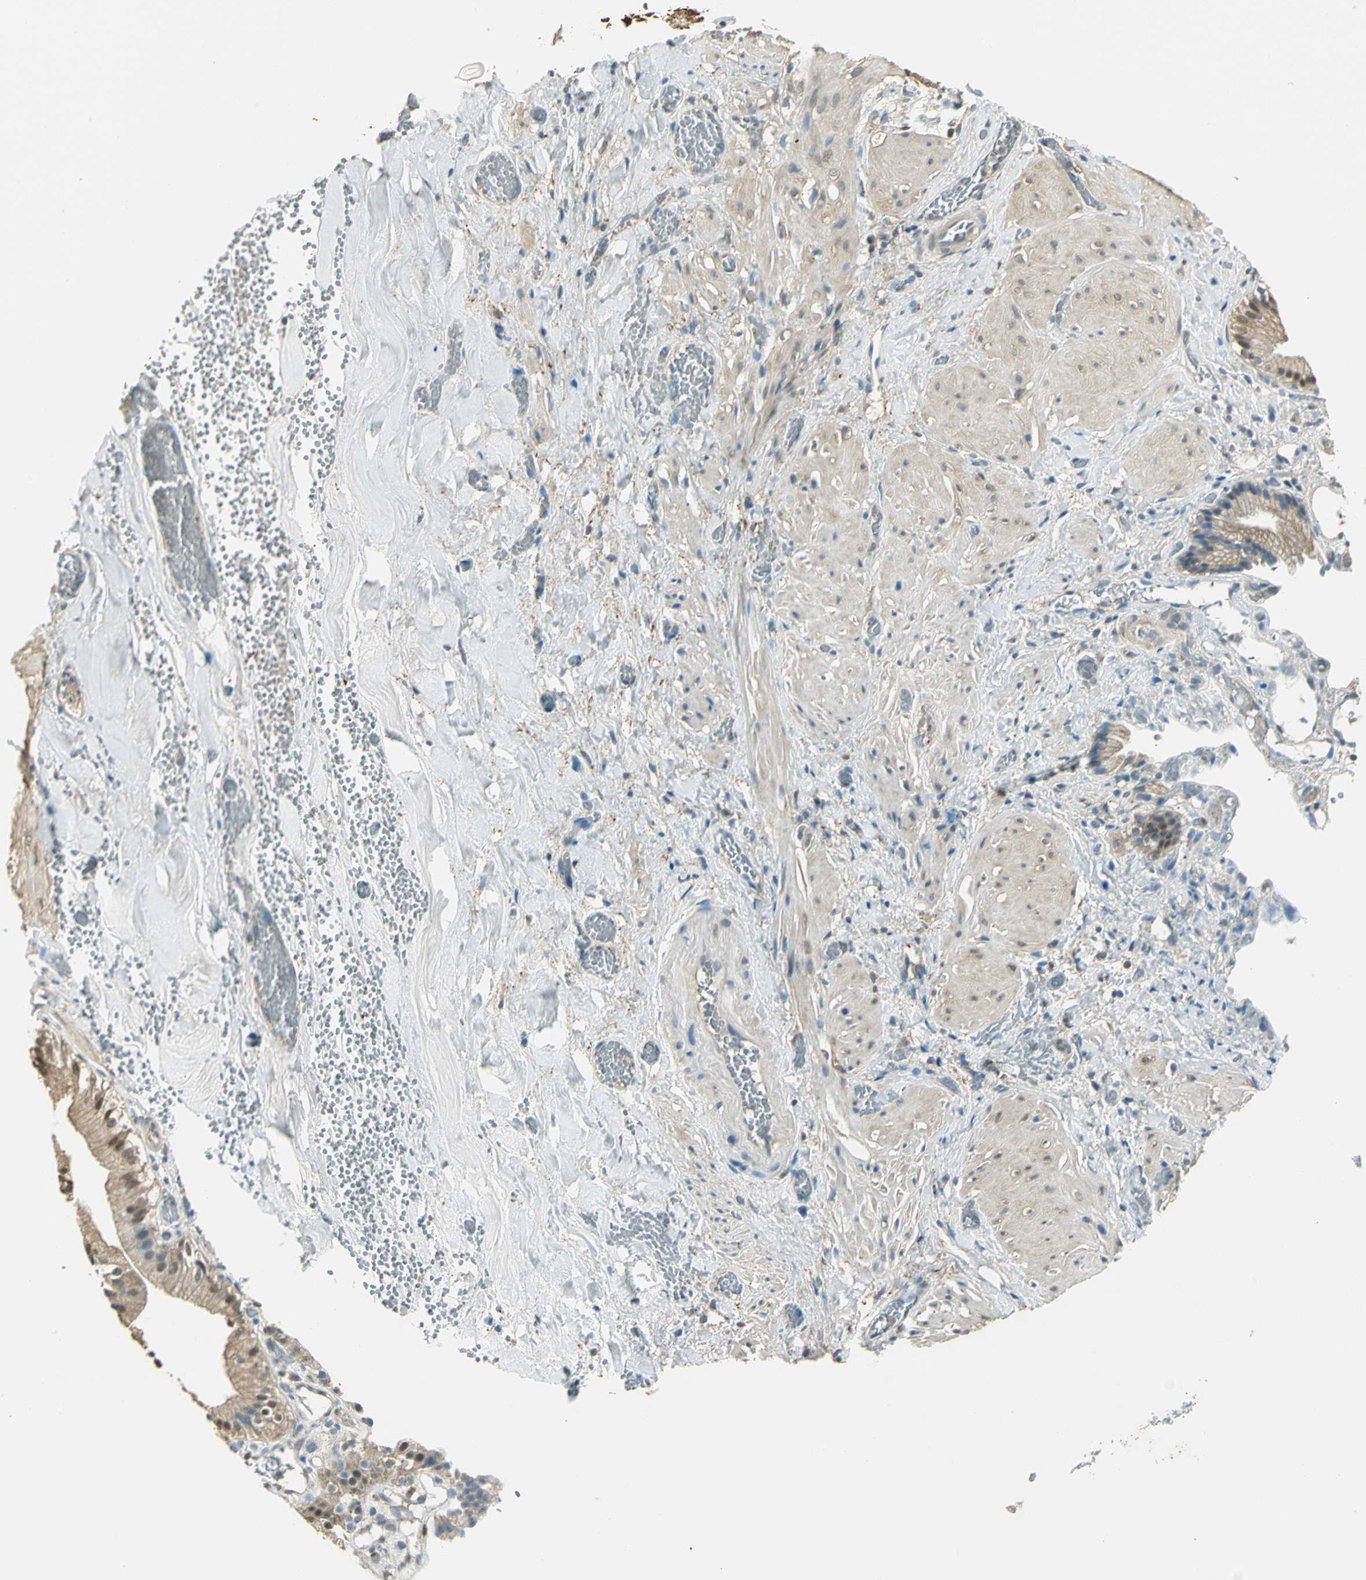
{"staining": {"intensity": "moderate", "quantity": ">75%", "location": "cytoplasmic/membranous,nuclear"}, "tissue": "gallbladder", "cell_type": "Glandular cells", "image_type": "normal", "snomed": [{"axis": "morphology", "description": "Normal tissue, NOS"}, {"axis": "topography", "description": "Gallbladder"}], "caption": "Moderate cytoplasmic/membranous,nuclear positivity is identified in approximately >75% of glandular cells in normal gallbladder. (DAB (3,3'-diaminobenzidine) = brown stain, brightfield microscopy at high magnification).", "gene": "PARK7", "patient": {"sex": "male", "age": 65}}